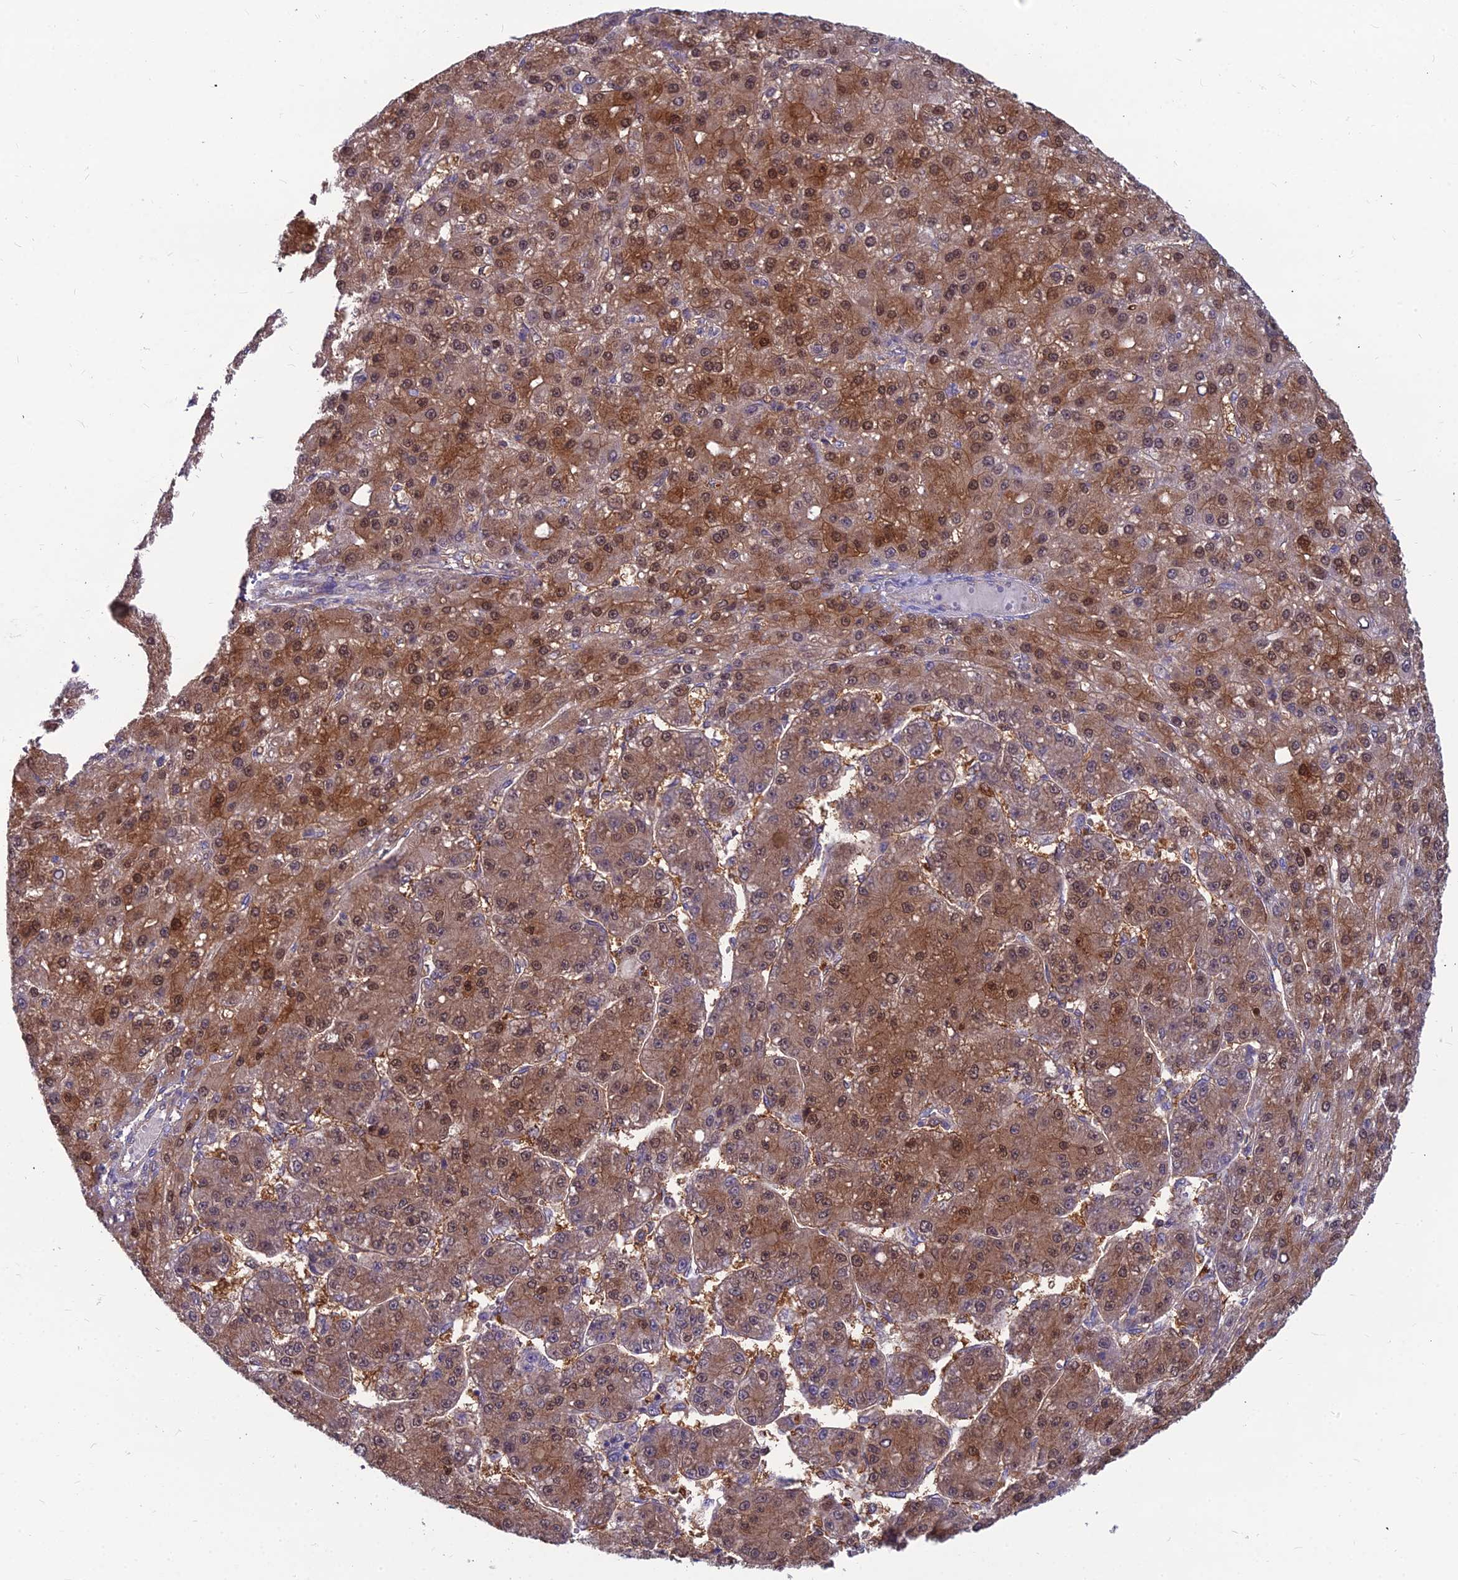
{"staining": {"intensity": "moderate", "quantity": ">75%", "location": "cytoplasmic/membranous,nuclear"}, "tissue": "liver cancer", "cell_type": "Tumor cells", "image_type": "cancer", "snomed": [{"axis": "morphology", "description": "Carcinoma, Hepatocellular, NOS"}, {"axis": "topography", "description": "Liver"}], "caption": "Human hepatocellular carcinoma (liver) stained with a brown dye reveals moderate cytoplasmic/membranous and nuclear positive staining in about >75% of tumor cells.", "gene": "MVD", "patient": {"sex": "male", "age": 67}}